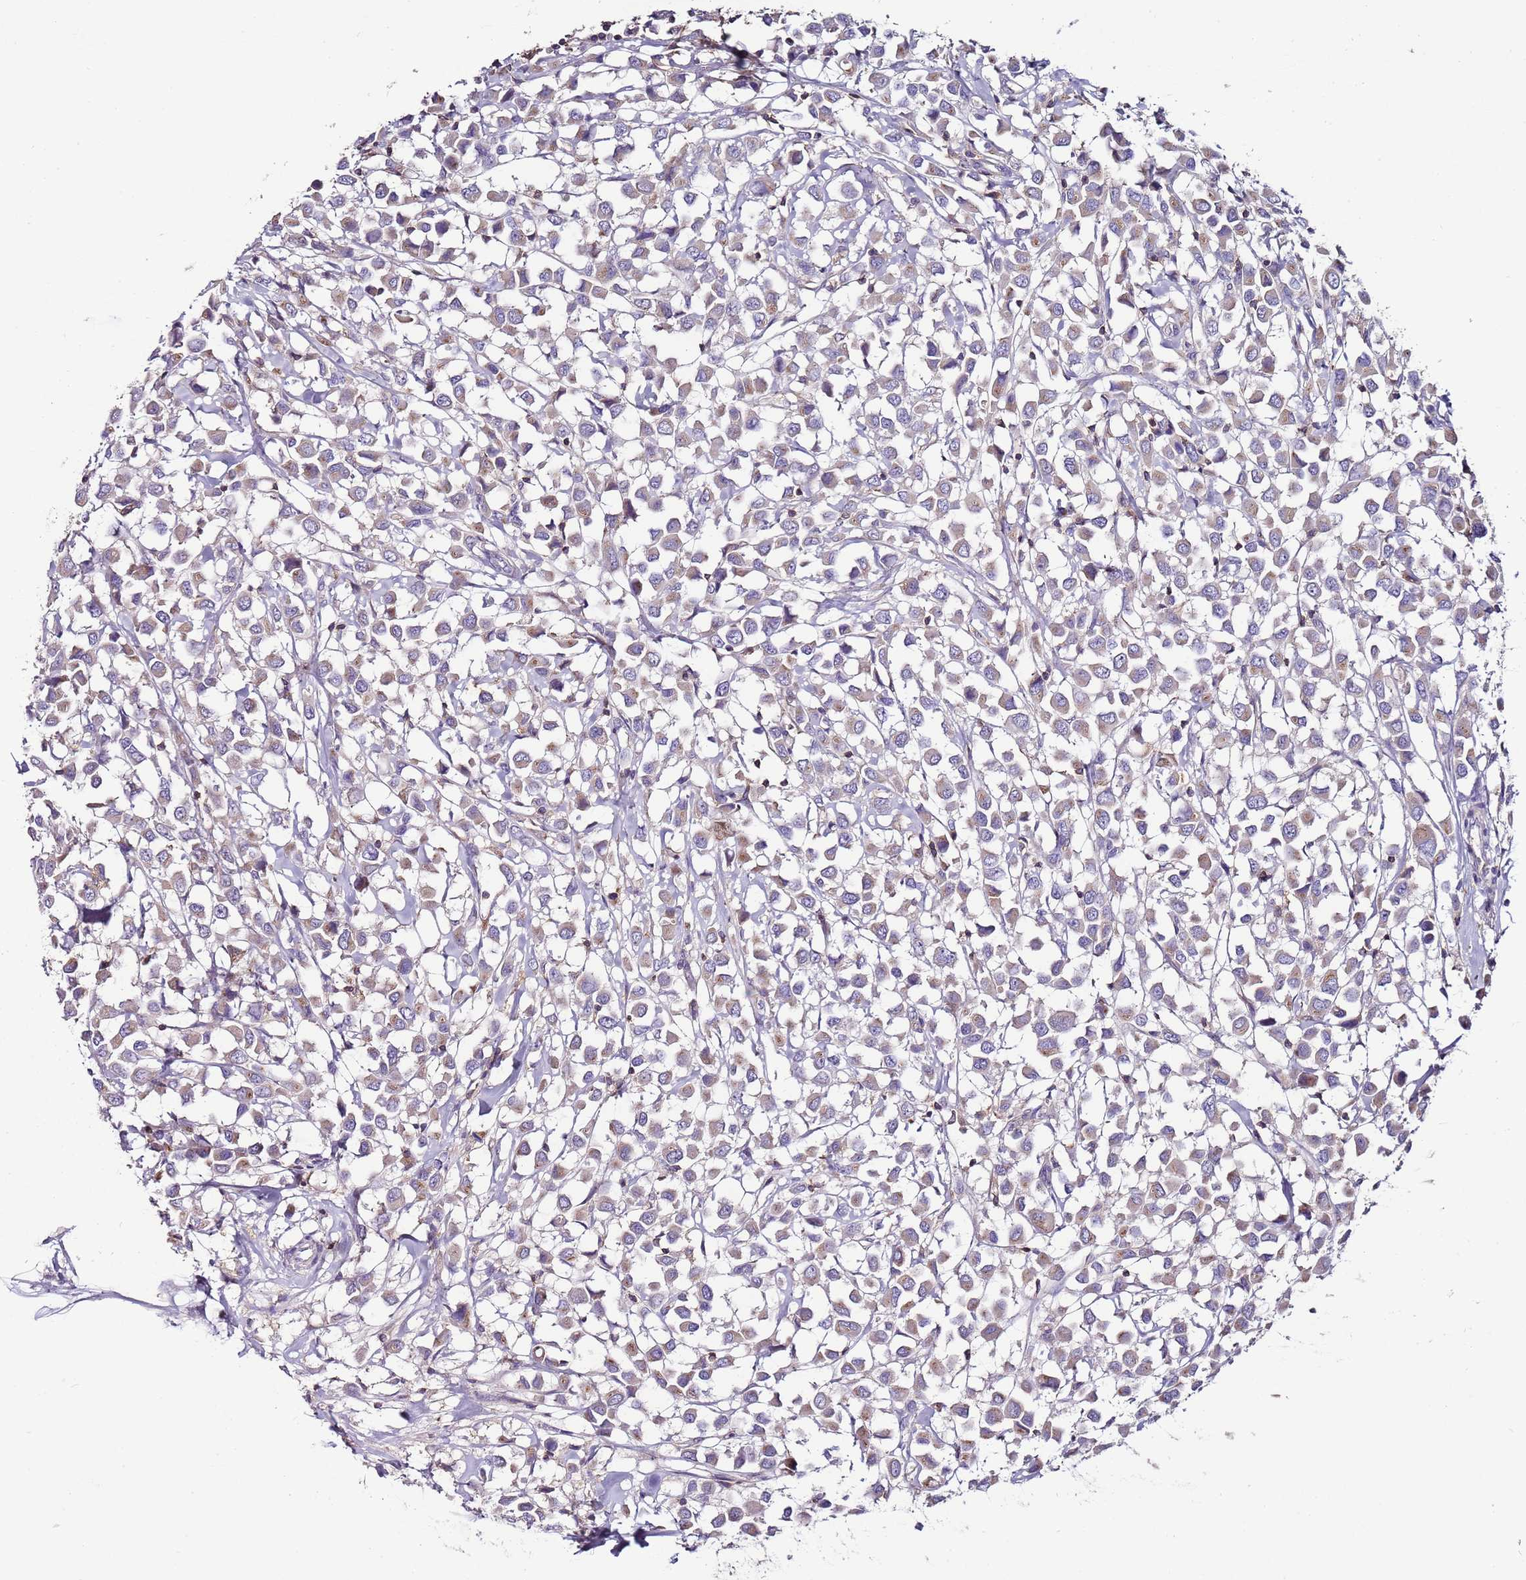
{"staining": {"intensity": "weak", "quantity": "25%-75%", "location": "cytoplasmic/membranous"}, "tissue": "breast cancer", "cell_type": "Tumor cells", "image_type": "cancer", "snomed": [{"axis": "morphology", "description": "Duct carcinoma"}, {"axis": "topography", "description": "Breast"}], "caption": "Human breast cancer (invasive ductal carcinoma) stained with a brown dye shows weak cytoplasmic/membranous positive positivity in approximately 25%-75% of tumor cells.", "gene": "IGIP", "patient": {"sex": "female", "age": 61}}